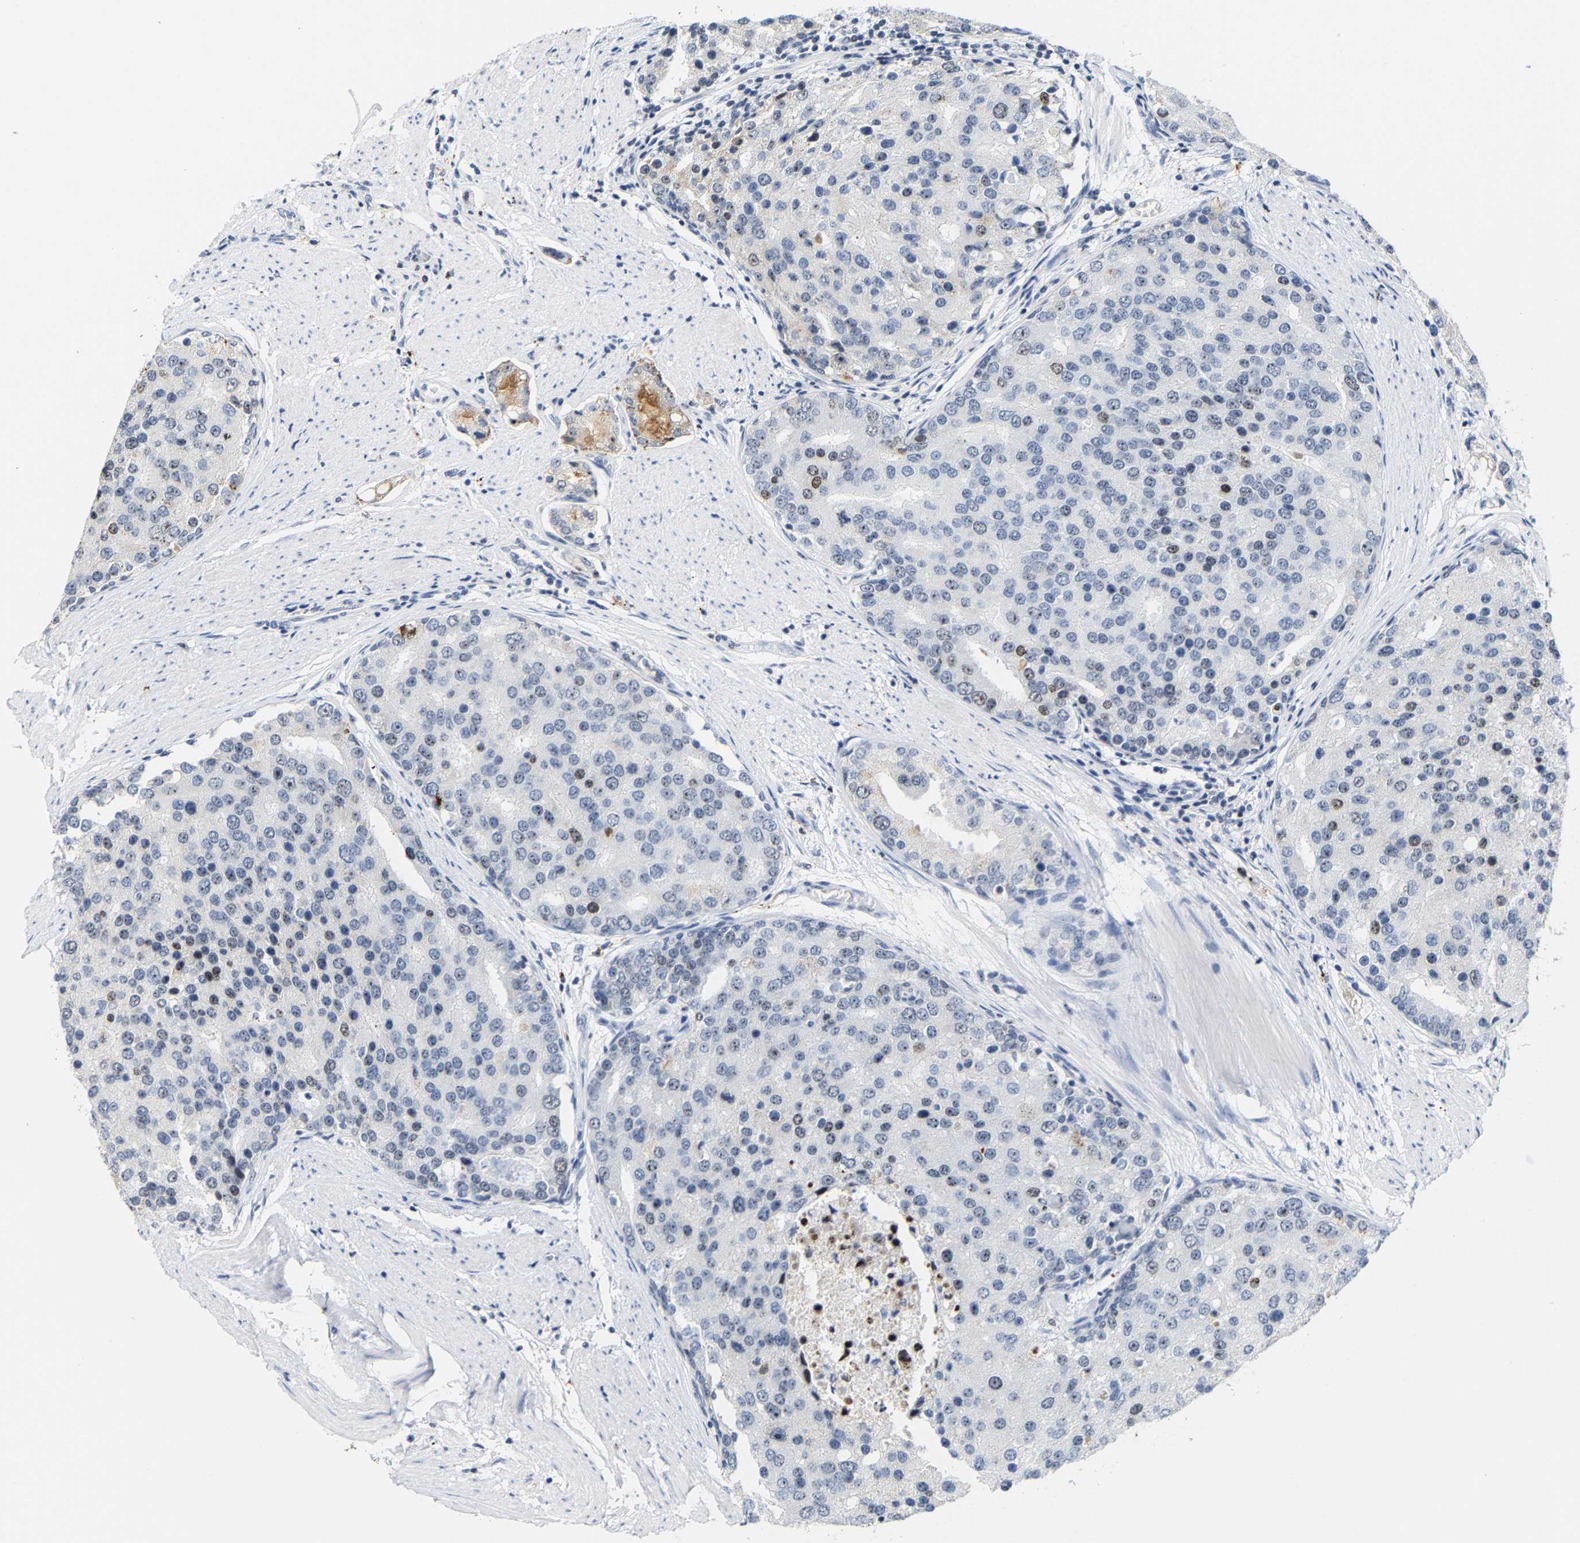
{"staining": {"intensity": "moderate", "quantity": "<25%", "location": "nuclear"}, "tissue": "prostate cancer", "cell_type": "Tumor cells", "image_type": "cancer", "snomed": [{"axis": "morphology", "description": "Adenocarcinoma, High grade"}, {"axis": "topography", "description": "Prostate"}], "caption": "A high-resolution micrograph shows immunohistochemistry staining of prostate cancer, which reveals moderate nuclear staining in about <25% of tumor cells.", "gene": "NOP58", "patient": {"sex": "male", "age": 50}}